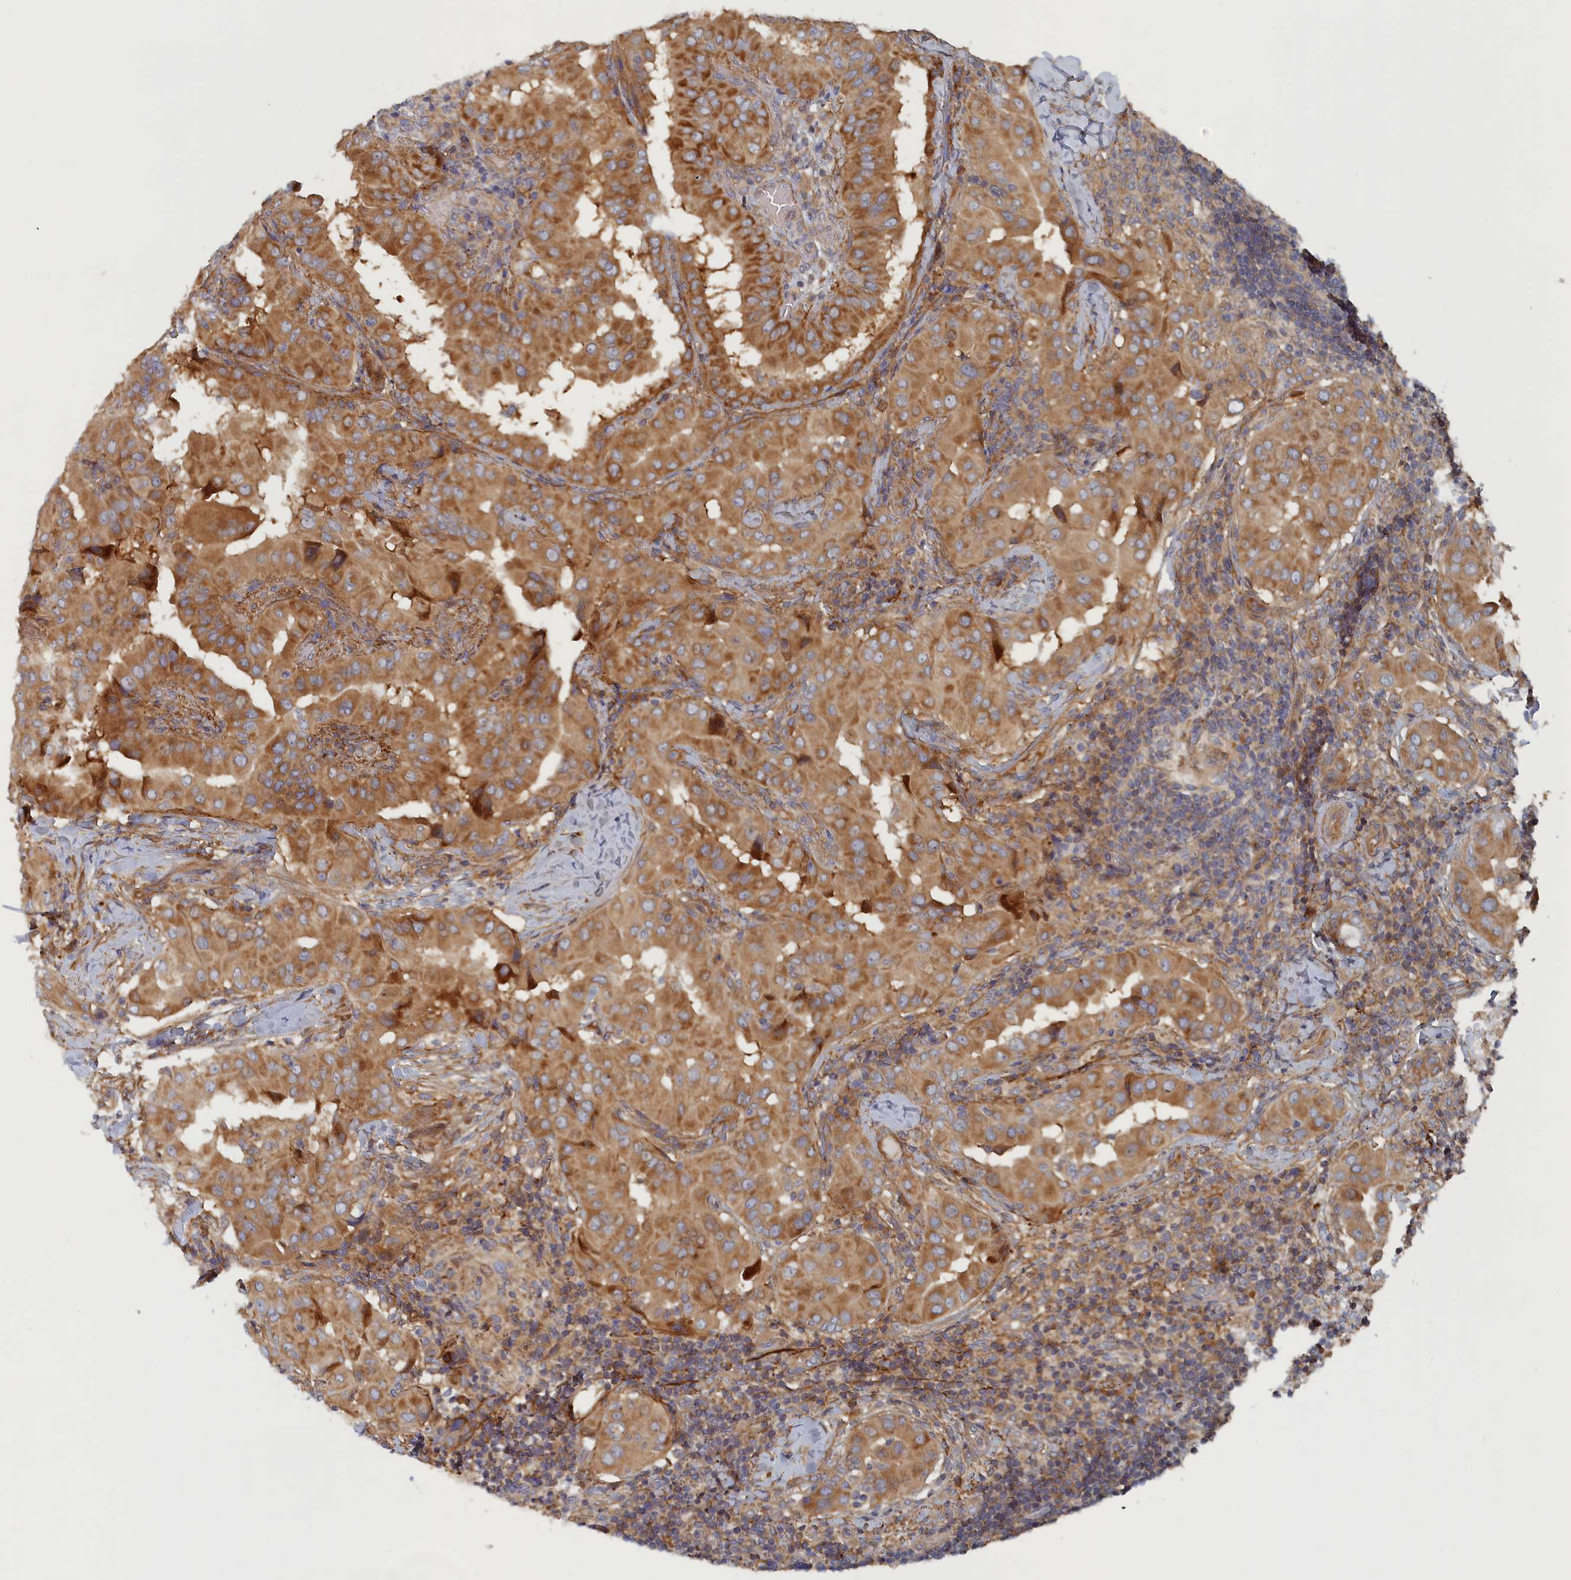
{"staining": {"intensity": "moderate", "quantity": ">75%", "location": "cytoplasmic/membranous"}, "tissue": "thyroid cancer", "cell_type": "Tumor cells", "image_type": "cancer", "snomed": [{"axis": "morphology", "description": "Papillary adenocarcinoma, NOS"}, {"axis": "topography", "description": "Thyroid gland"}], "caption": "Thyroid cancer (papillary adenocarcinoma) stained with a brown dye displays moderate cytoplasmic/membranous positive expression in about >75% of tumor cells.", "gene": "TMEM196", "patient": {"sex": "male", "age": 33}}